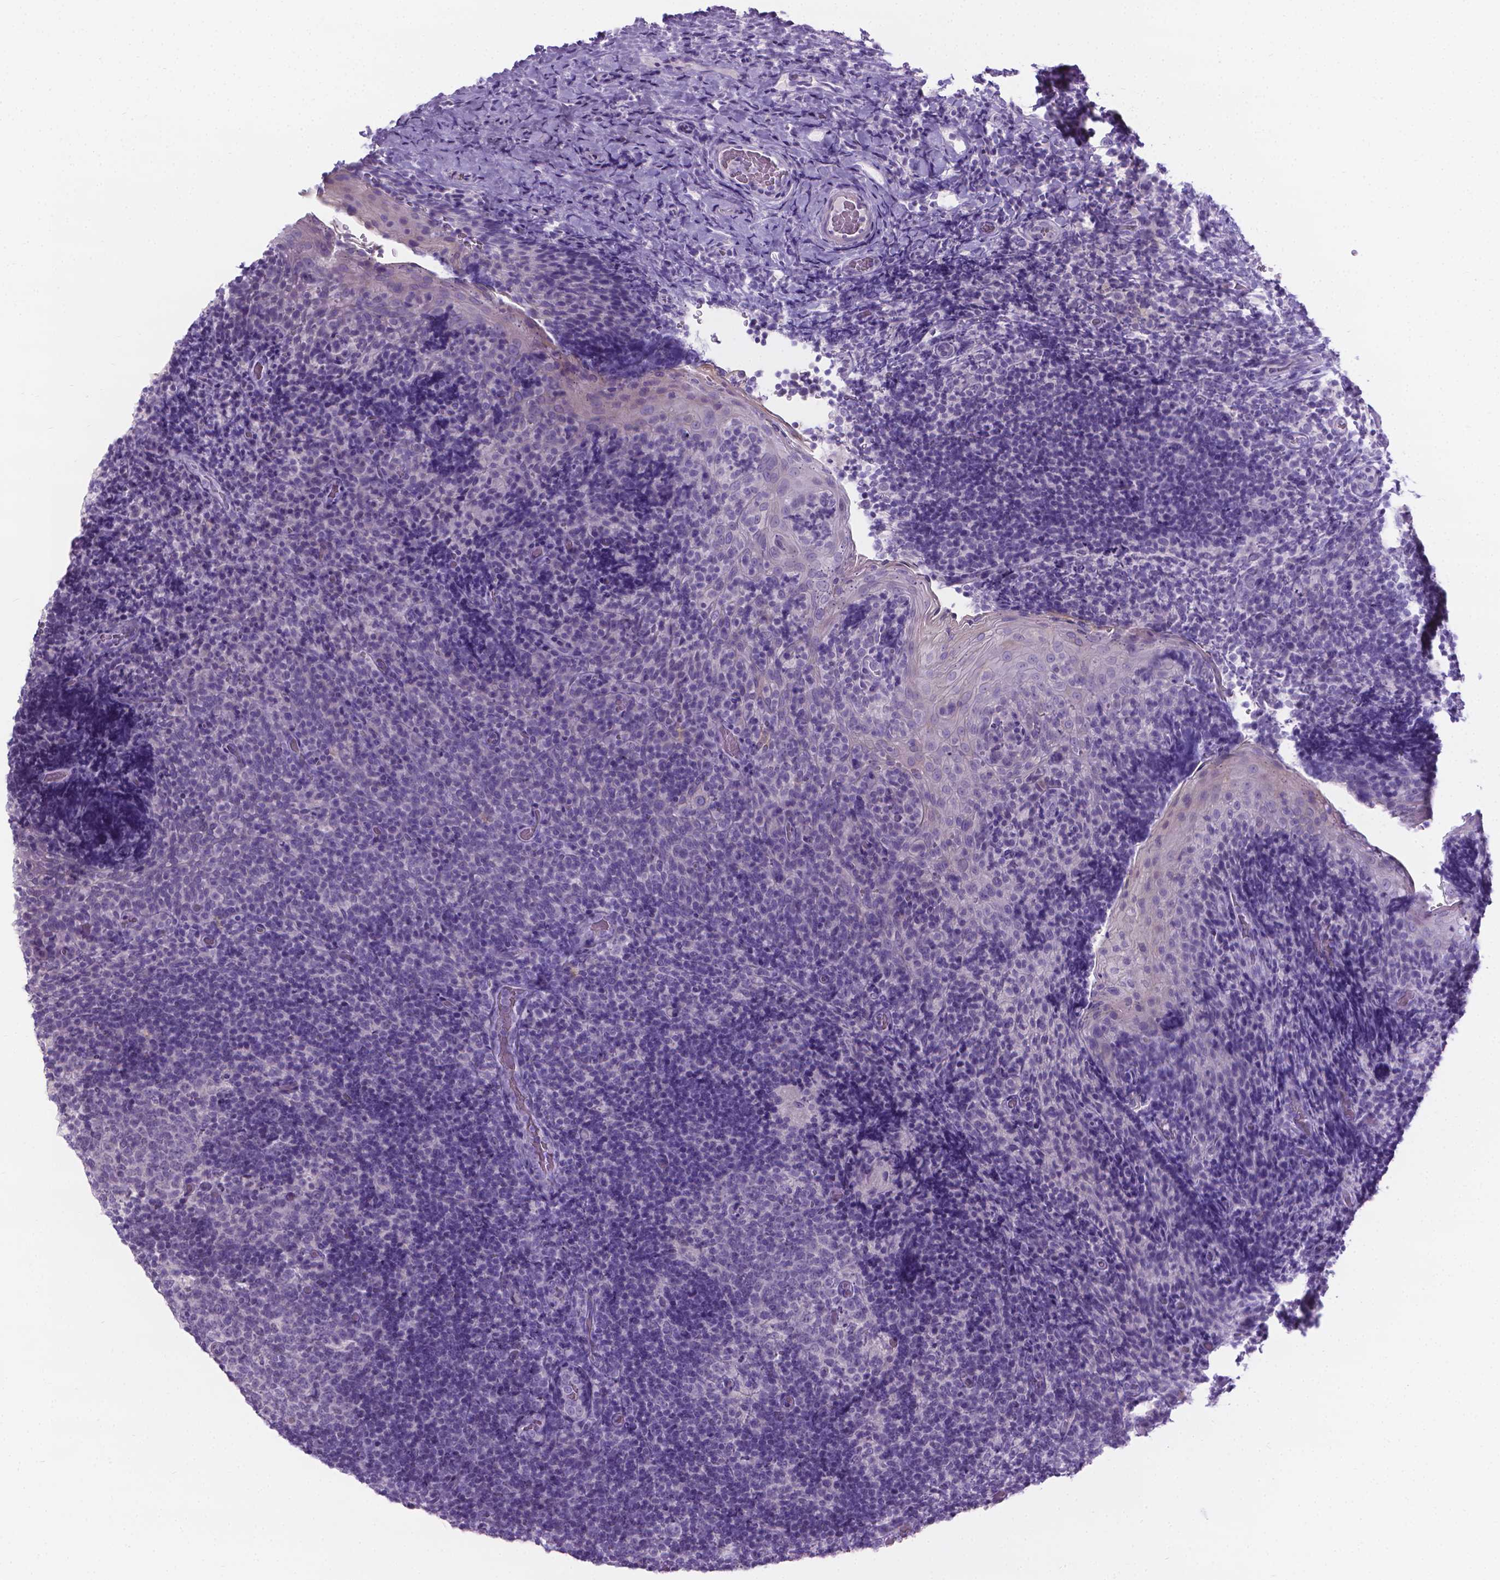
{"staining": {"intensity": "negative", "quantity": "none", "location": "none"}, "tissue": "tonsil", "cell_type": "Germinal center cells", "image_type": "normal", "snomed": [{"axis": "morphology", "description": "Normal tissue, NOS"}, {"axis": "topography", "description": "Tonsil"}], "caption": "The immunohistochemistry histopathology image has no significant positivity in germinal center cells of tonsil.", "gene": "SPAG6", "patient": {"sex": "male", "age": 17}}